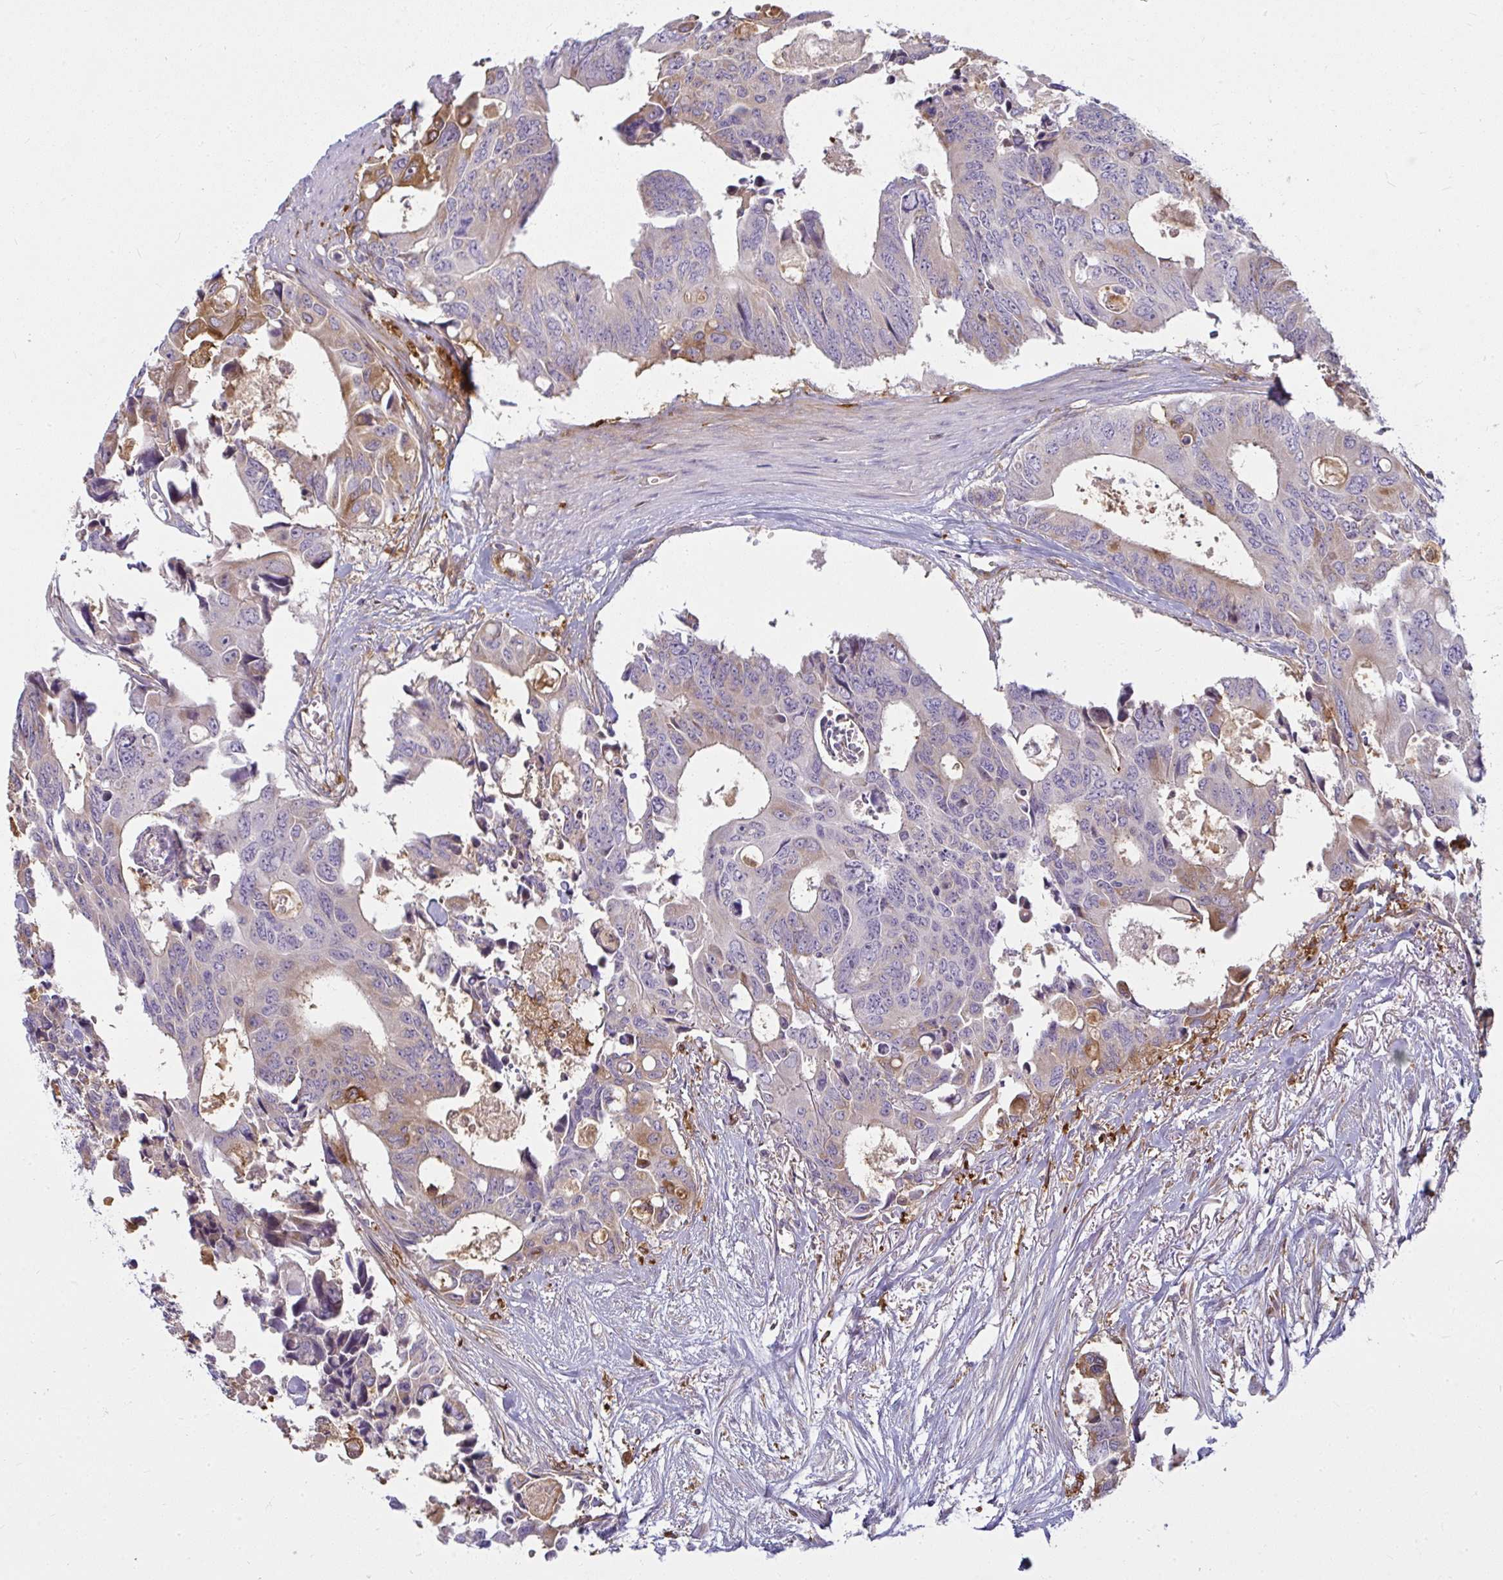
{"staining": {"intensity": "weak", "quantity": "<25%", "location": "cytoplasmic/membranous"}, "tissue": "colorectal cancer", "cell_type": "Tumor cells", "image_type": "cancer", "snomed": [{"axis": "morphology", "description": "Adenocarcinoma, NOS"}, {"axis": "topography", "description": "Rectum"}], "caption": "This is a photomicrograph of IHC staining of adenocarcinoma (colorectal), which shows no staining in tumor cells. (DAB (3,3'-diaminobenzidine) immunohistochemistry (IHC) with hematoxylin counter stain).", "gene": "IFIT3", "patient": {"sex": "male", "age": 76}}